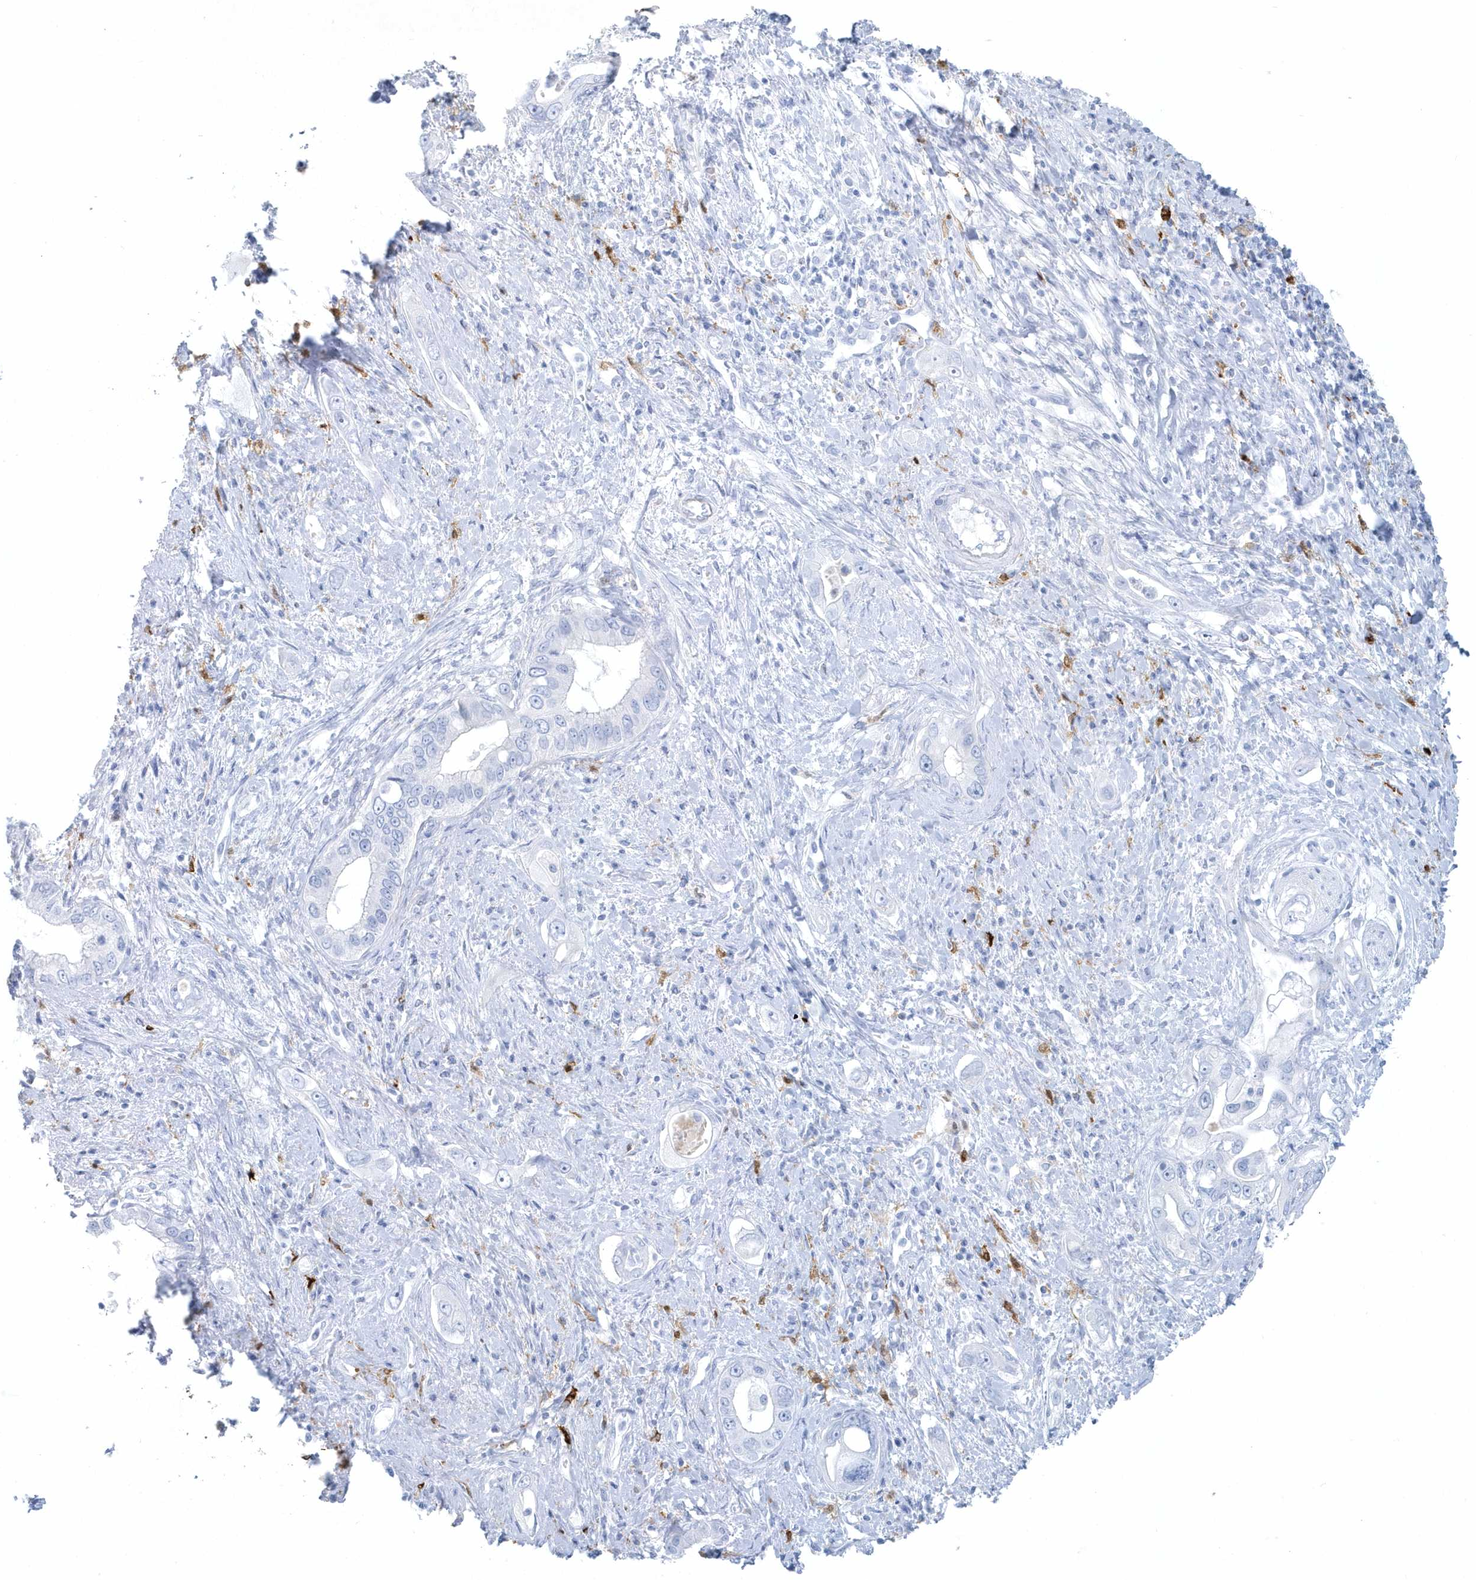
{"staining": {"intensity": "negative", "quantity": "none", "location": "none"}, "tissue": "pancreatic cancer", "cell_type": "Tumor cells", "image_type": "cancer", "snomed": [{"axis": "morphology", "description": "Inflammation, NOS"}, {"axis": "morphology", "description": "Adenocarcinoma, NOS"}, {"axis": "topography", "description": "Pancreas"}], "caption": "DAB (3,3'-diaminobenzidine) immunohistochemical staining of pancreatic adenocarcinoma displays no significant positivity in tumor cells.", "gene": "FAM98A", "patient": {"sex": "female", "age": 56}}